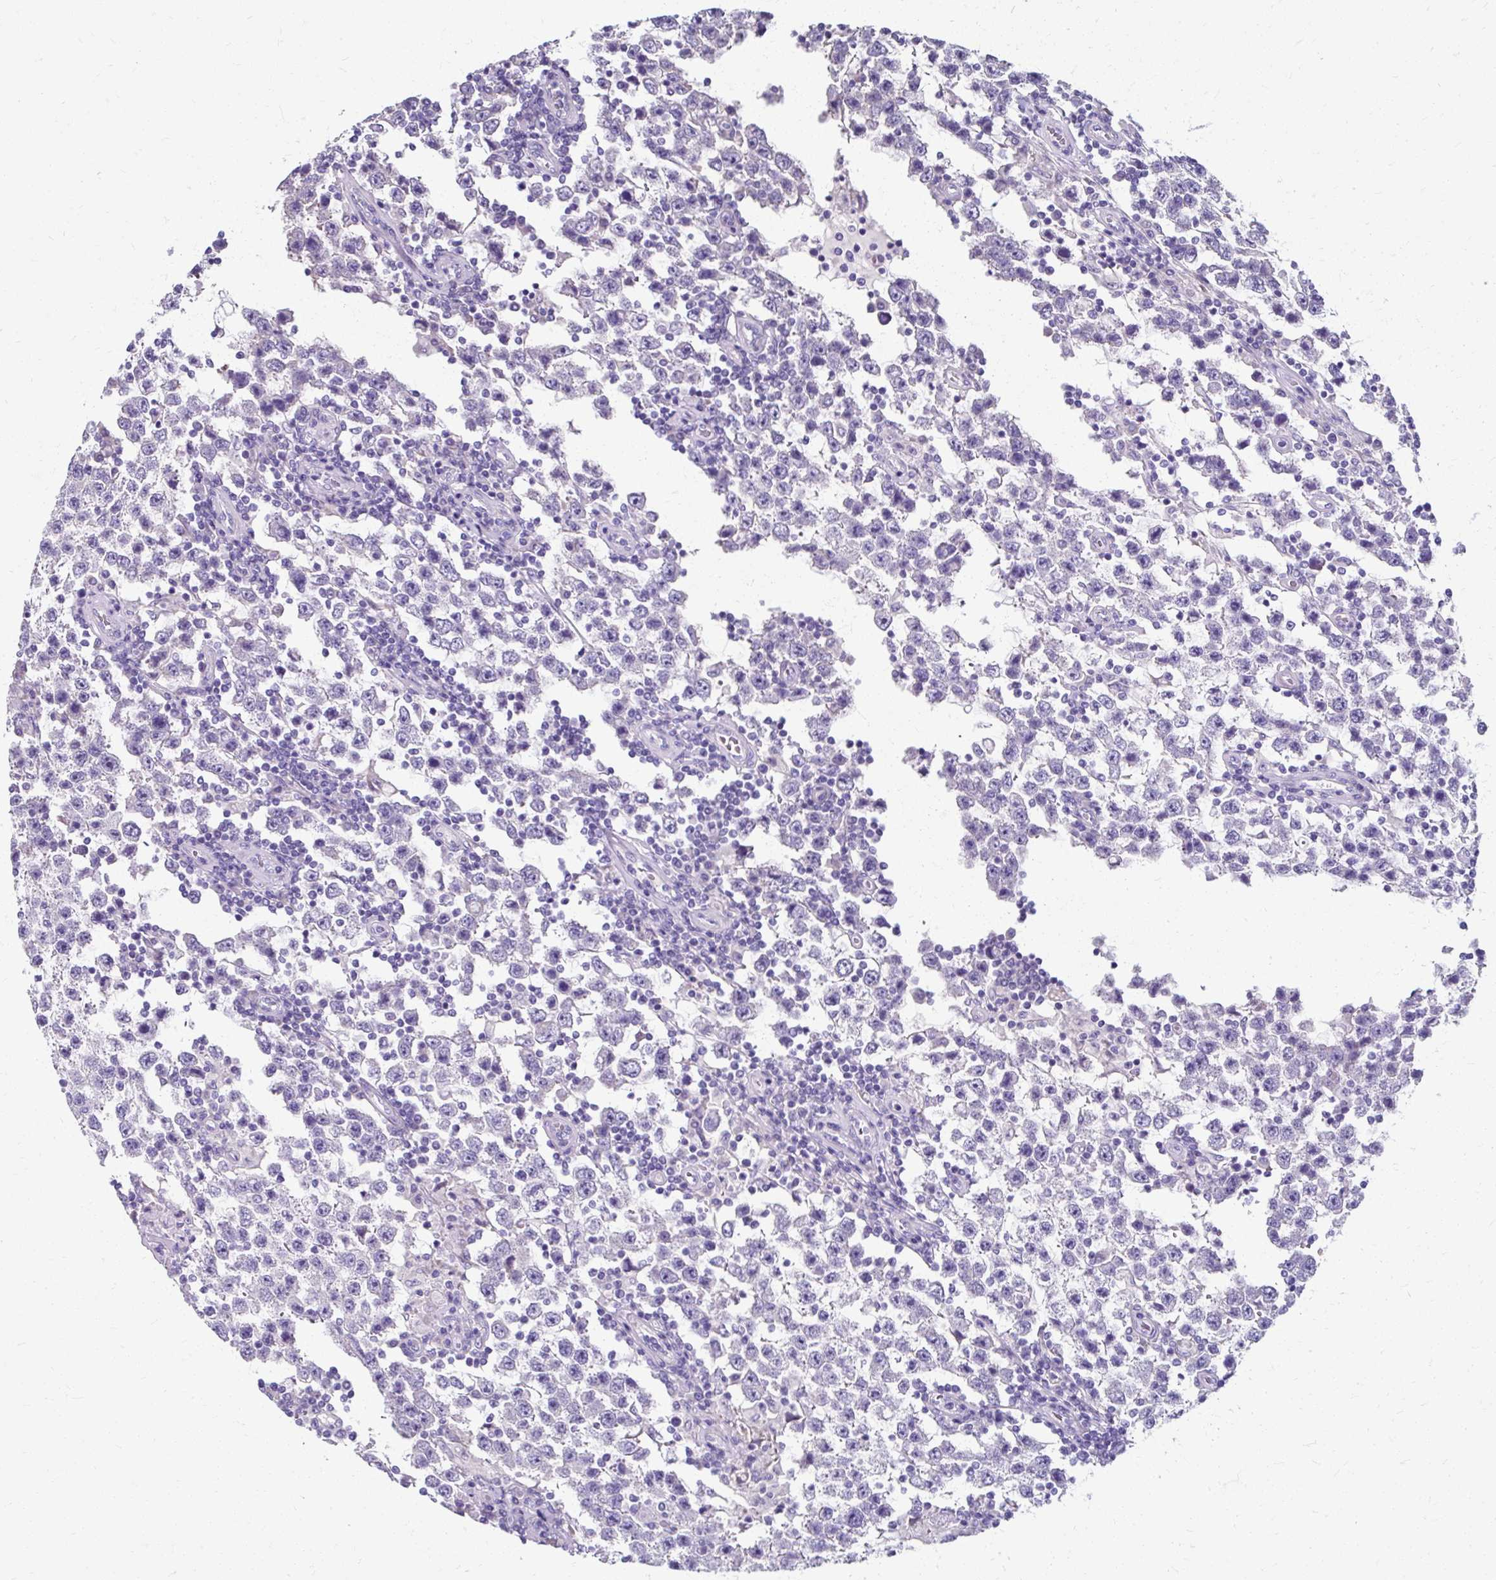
{"staining": {"intensity": "negative", "quantity": "none", "location": "none"}, "tissue": "testis cancer", "cell_type": "Tumor cells", "image_type": "cancer", "snomed": [{"axis": "morphology", "description": "Normal tissue, NOS"}, {"axis": "morphology", "description": "Urothelial carcinoma, High grade"}, {"axis": "morphology", "description": "Seminoma, NOS"}, {"axis": "morphology", "description": "Carcinoma, Embryonal, NOS"}, {"axis": "topography", "description": "Urinary bladder"}, {"axis": "topography", "description": "Testis"}], "caption": "There is no significant expression in tumor cells of testis embryonal carcinoma. (IHC, brightfield microscopy, high magnification).", "gene": "ZNF555", "patient": {"sex": "male", "age": 41}}